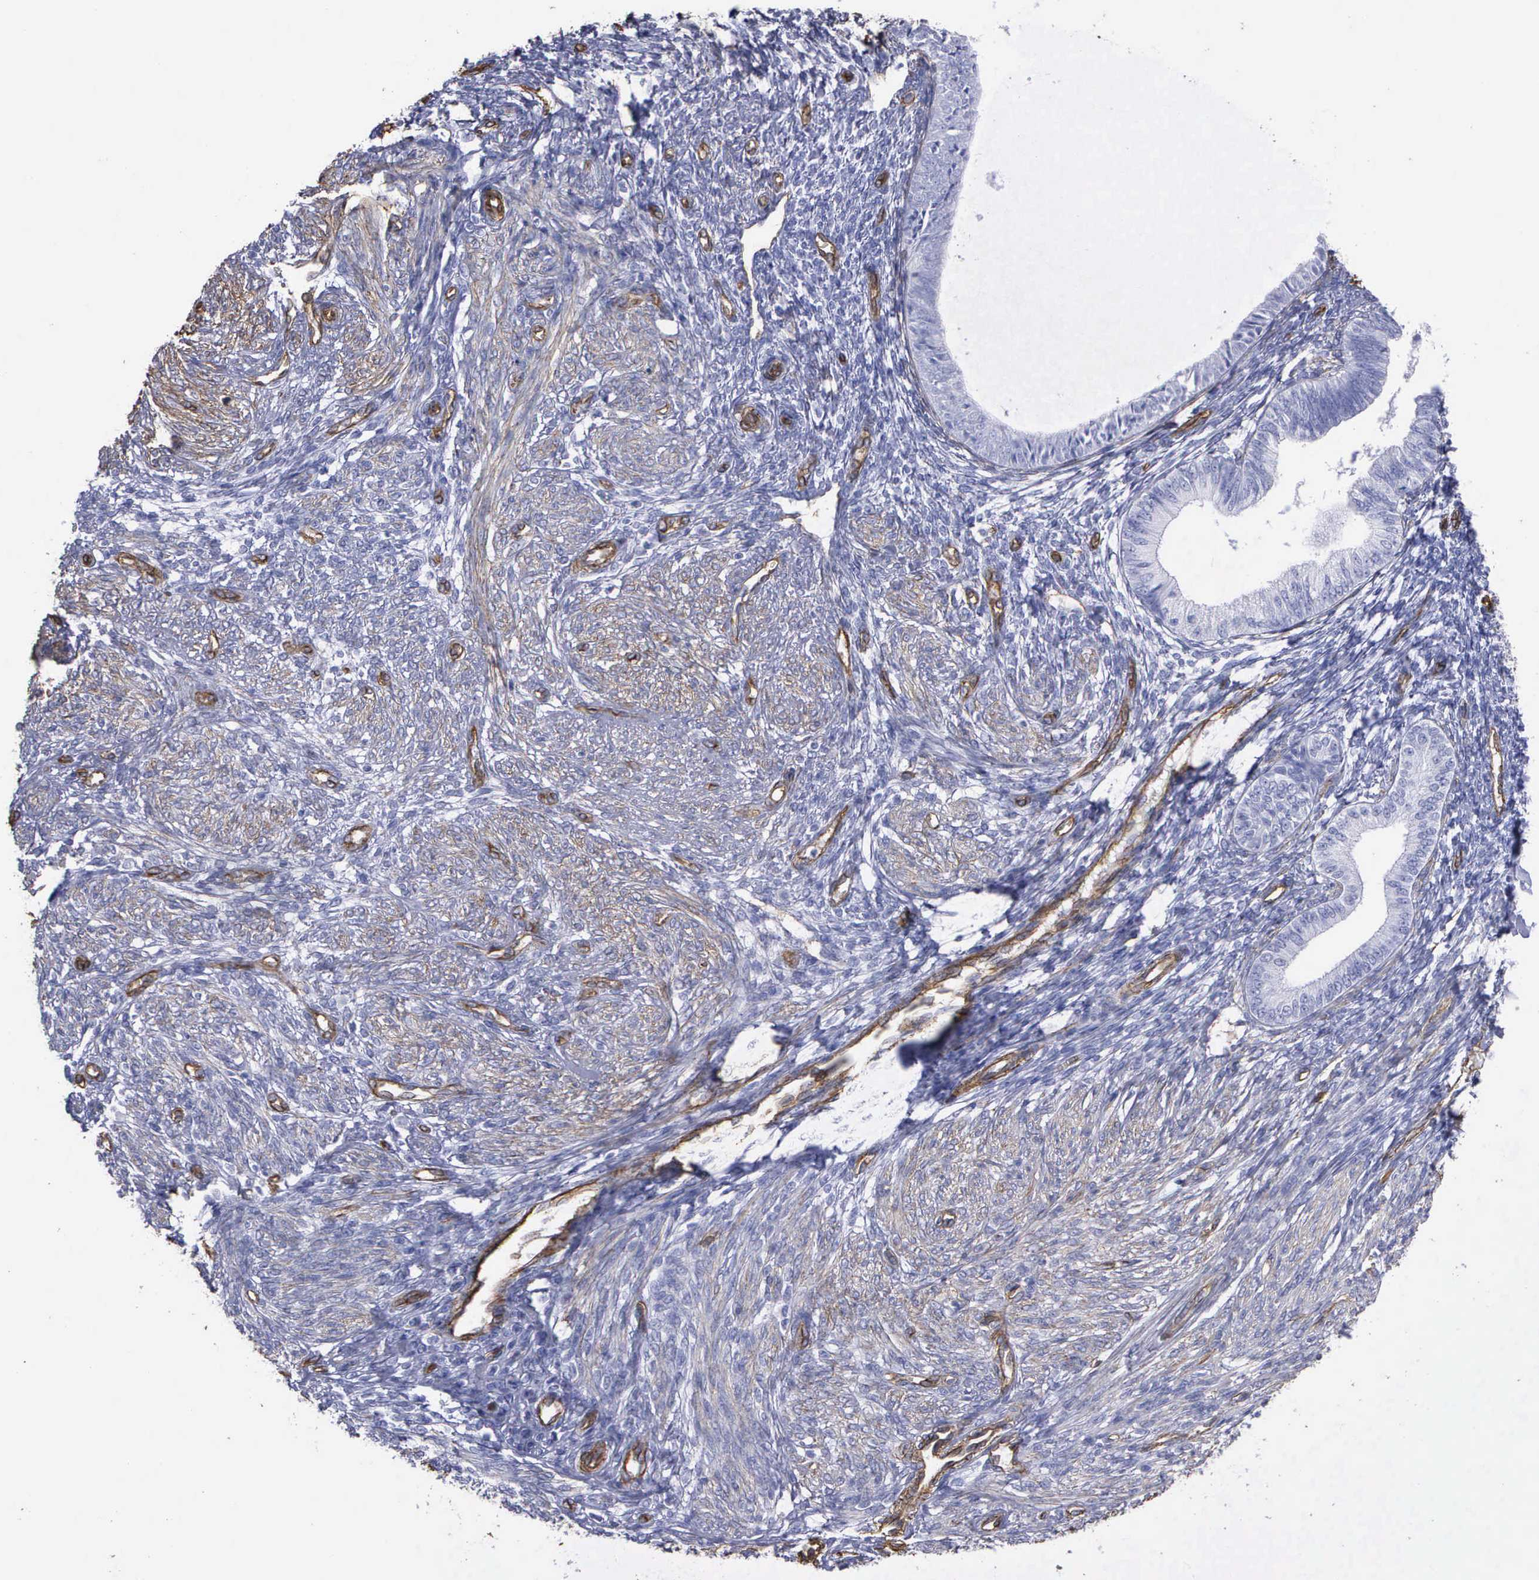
{"staining": {"intensity": "moderate", "quantity": "25%-75%", "location": "cytoplasmic/membranous"}, "tissue": "endometrium", "cell_type": "Cells in endometrial stroma", "image_type": "normal", "snomed": [{"axis": "morphology", "description": "Normal tissue, NOS"}, {"axis": "topography", "description": "Endometrium"}], "caption": "An immunohistochemistry (IHC) micrograph of unremarkable tissue is shown. Protein staining in brown labels moderate cytoplasmic/membranous positivity in endometrium within cells in endometrial stroma.", "gene": "MAGEB10", "patient": {"sex": "female", "age": 82}}